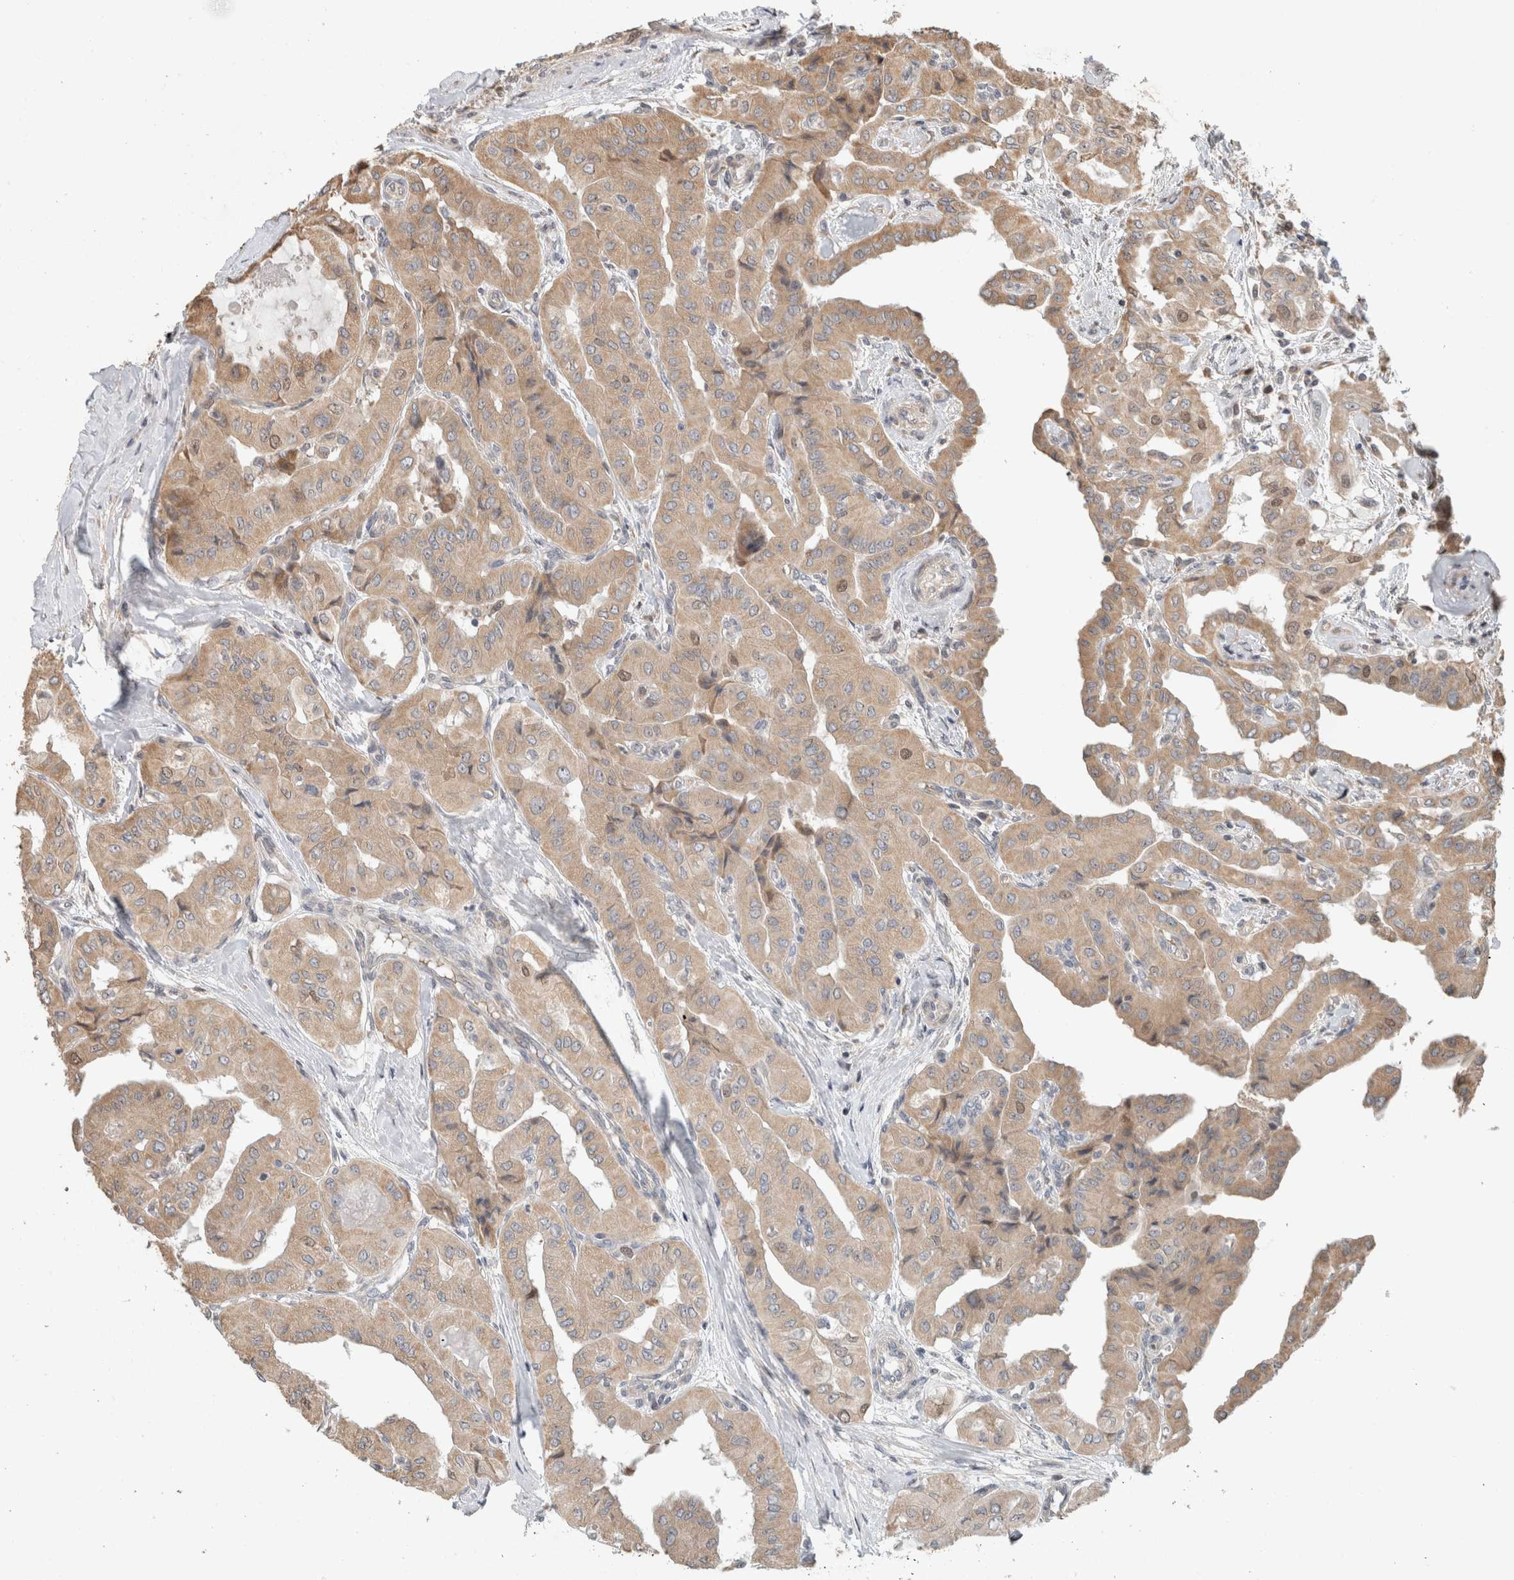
{"staining": {"intensity": "moderate", "quantity": ">75%", "location": "cytoplasmic/membranous"}, "tissue": "thyroid cancer", "cell_type": "Tumor cells", "image_type": "cancer", "snomed": [{"axis": "morphology", "description": "Papillary adenocarcinoma, NOS"}, {"axis": "topography", "description": "Thyroid gland"}], "caption": "Brown immunohistochemical staining in thyroid cancer exhibits moderate cytoplasmic/membranous positivity in about >75% of tumor cells. The staining was performed using DAB (3,3'-diaminobenzidine), with brown indicating positive protein expression. Nuclei are stained blue with hematoxylin.", "gene": "GINS4", "patient": {"sex": "female", "age": 59}}